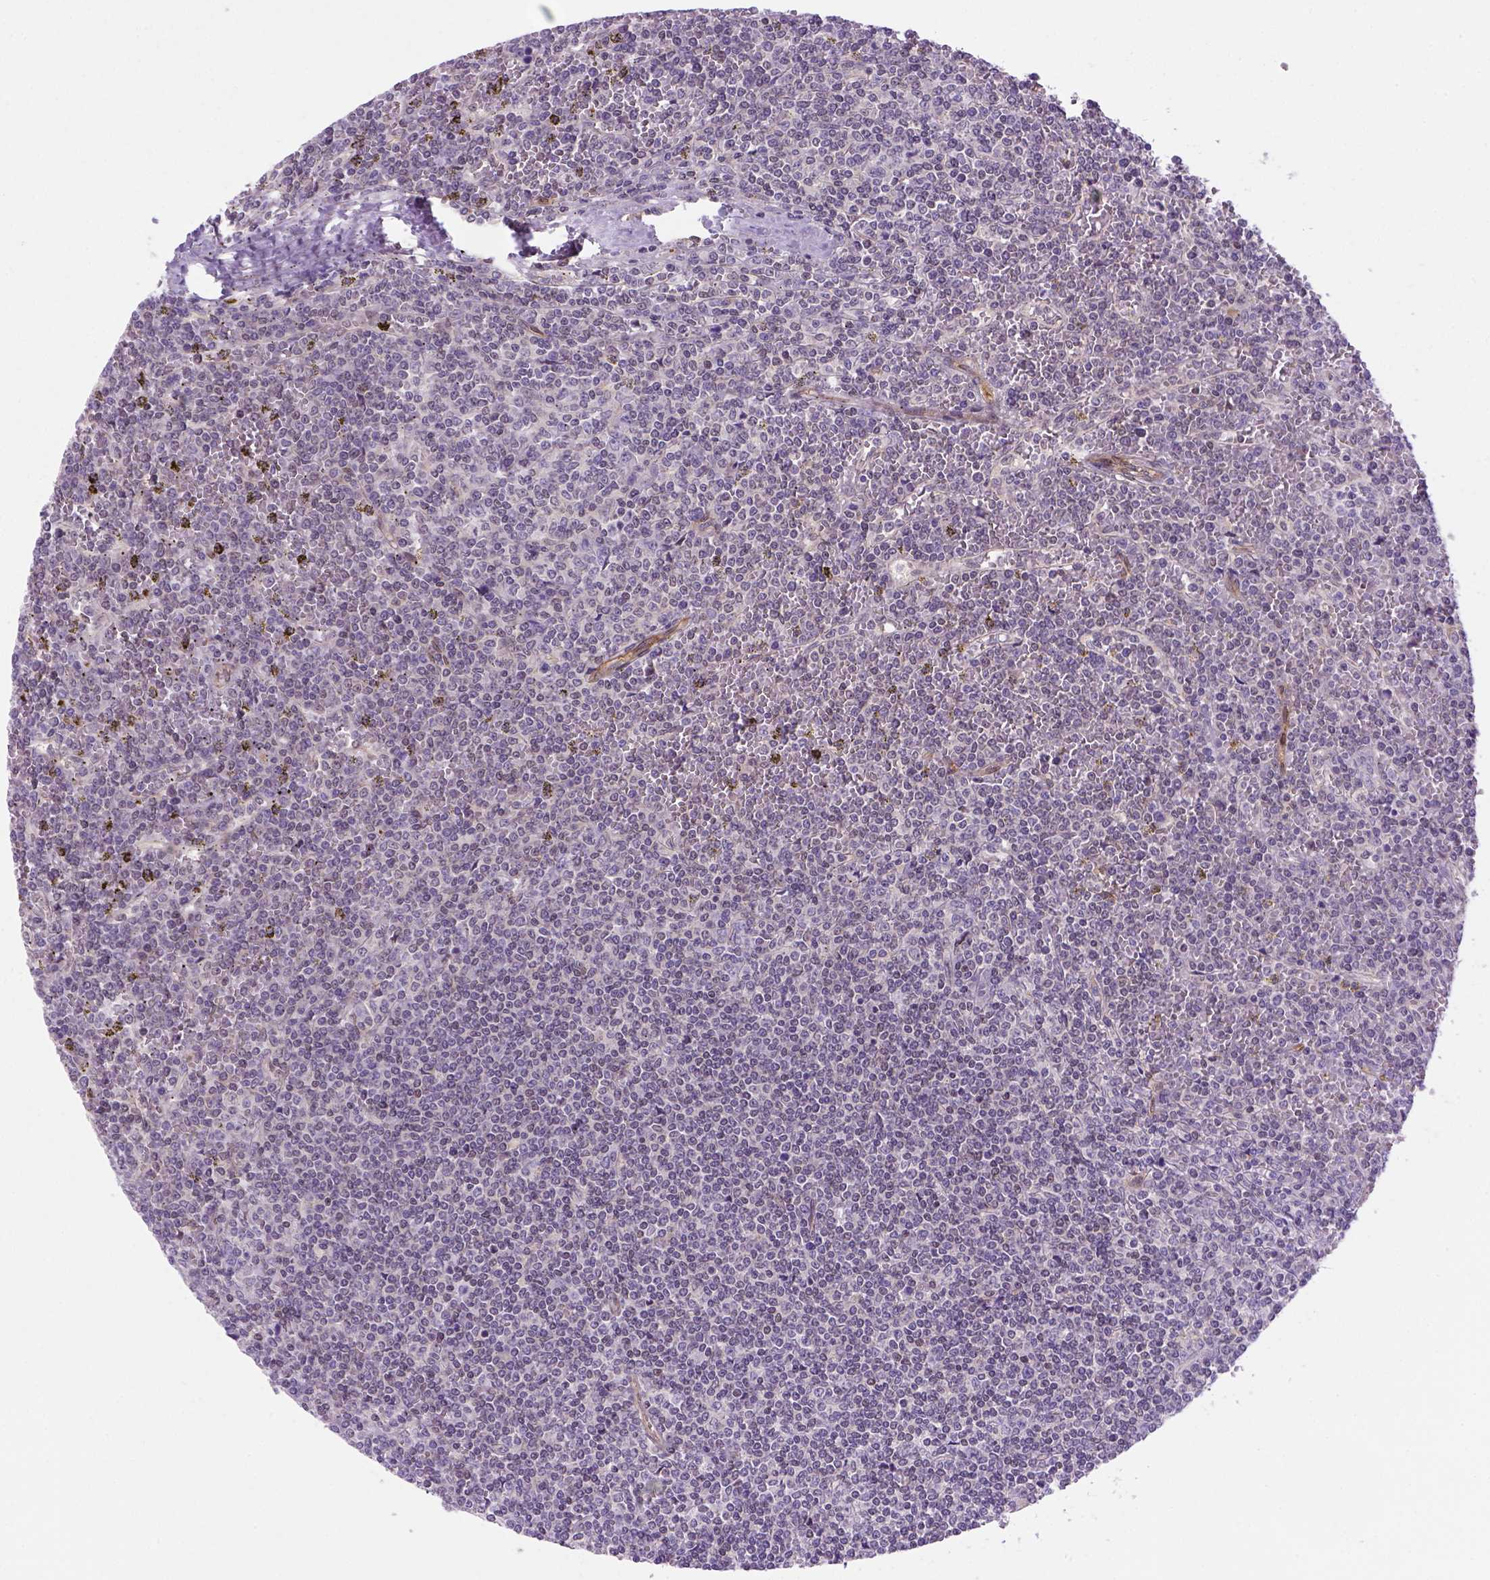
{"staining": {"intensity": "negative", "quantity": "none", "location": "none"}, "tissue": "lymphoma", "cell_type": "Tumor cells", "image_type": "cancer", "snomed": [{"axis": "morphology", "description": "Malignant lymphoma, non-Hodgkin's type, Low grade"}, {"axis": "topography", "description": "Spleen"}], "caption": "IHC histopathology image of lymphoma stained for a protein (brown), which shows no positivity in tumor cells.", "gene": "MGMT", "patient": {"sex": "female", "age": 19}}